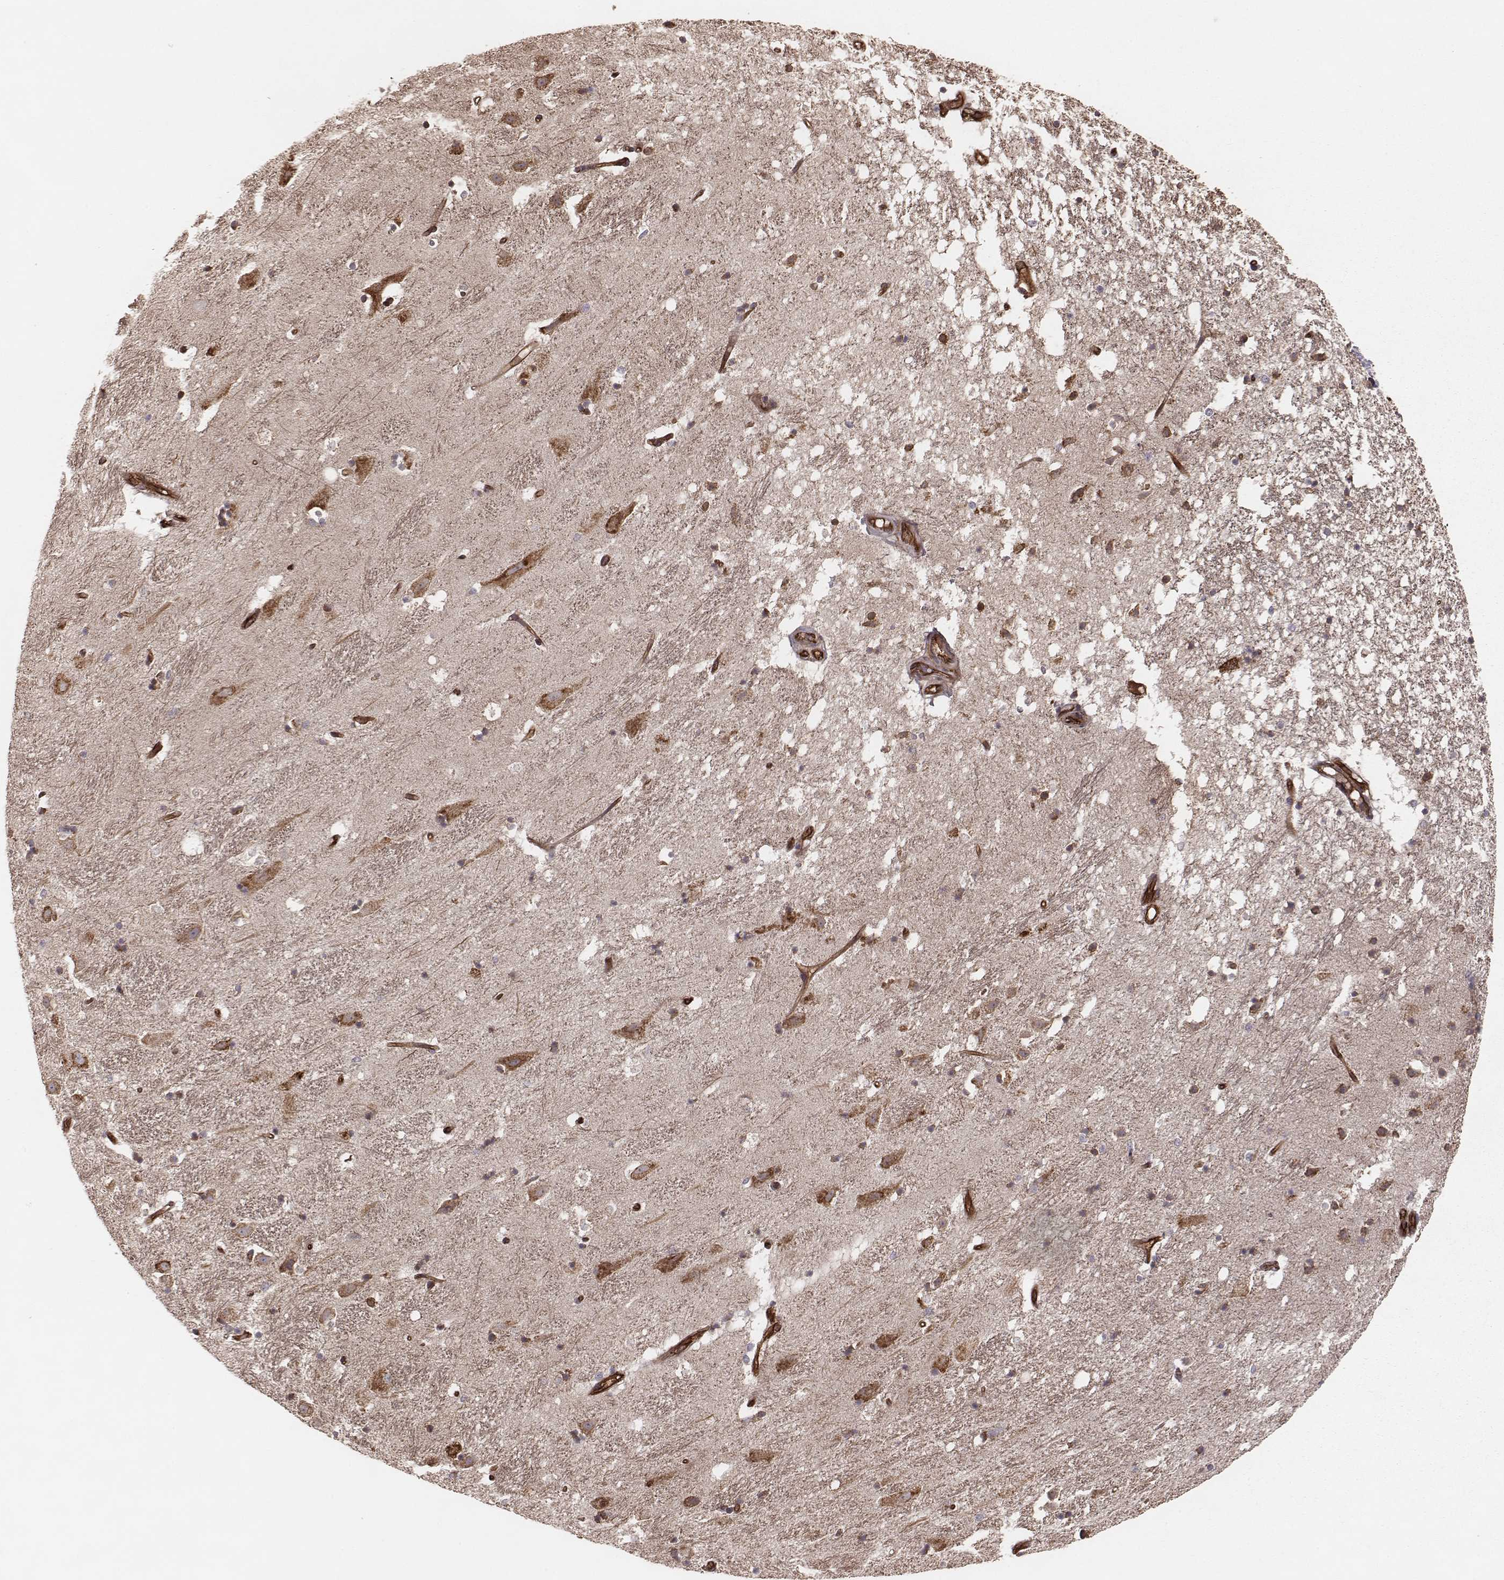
{"staining": {"intensity": "strong", "quantity": "<25%", "location": "cytoplasmic/membranous"}, "tissue": "hippocampus", "cell_type": "Glial cells", "image_type": "normal", "snomed": [{"axis": "morphology", "description": "Normal tissue, NOS"}, {"axis": "topography", "description": "Hippocampus"}], "caption": "This is a histology image of IHC staining of unremarkable hippocampus, which shows strong positivity in the cytoplasmic/membranous of glial cells.", "gene": "PALMD", "patient": {"sex": "male", "age": 49}}